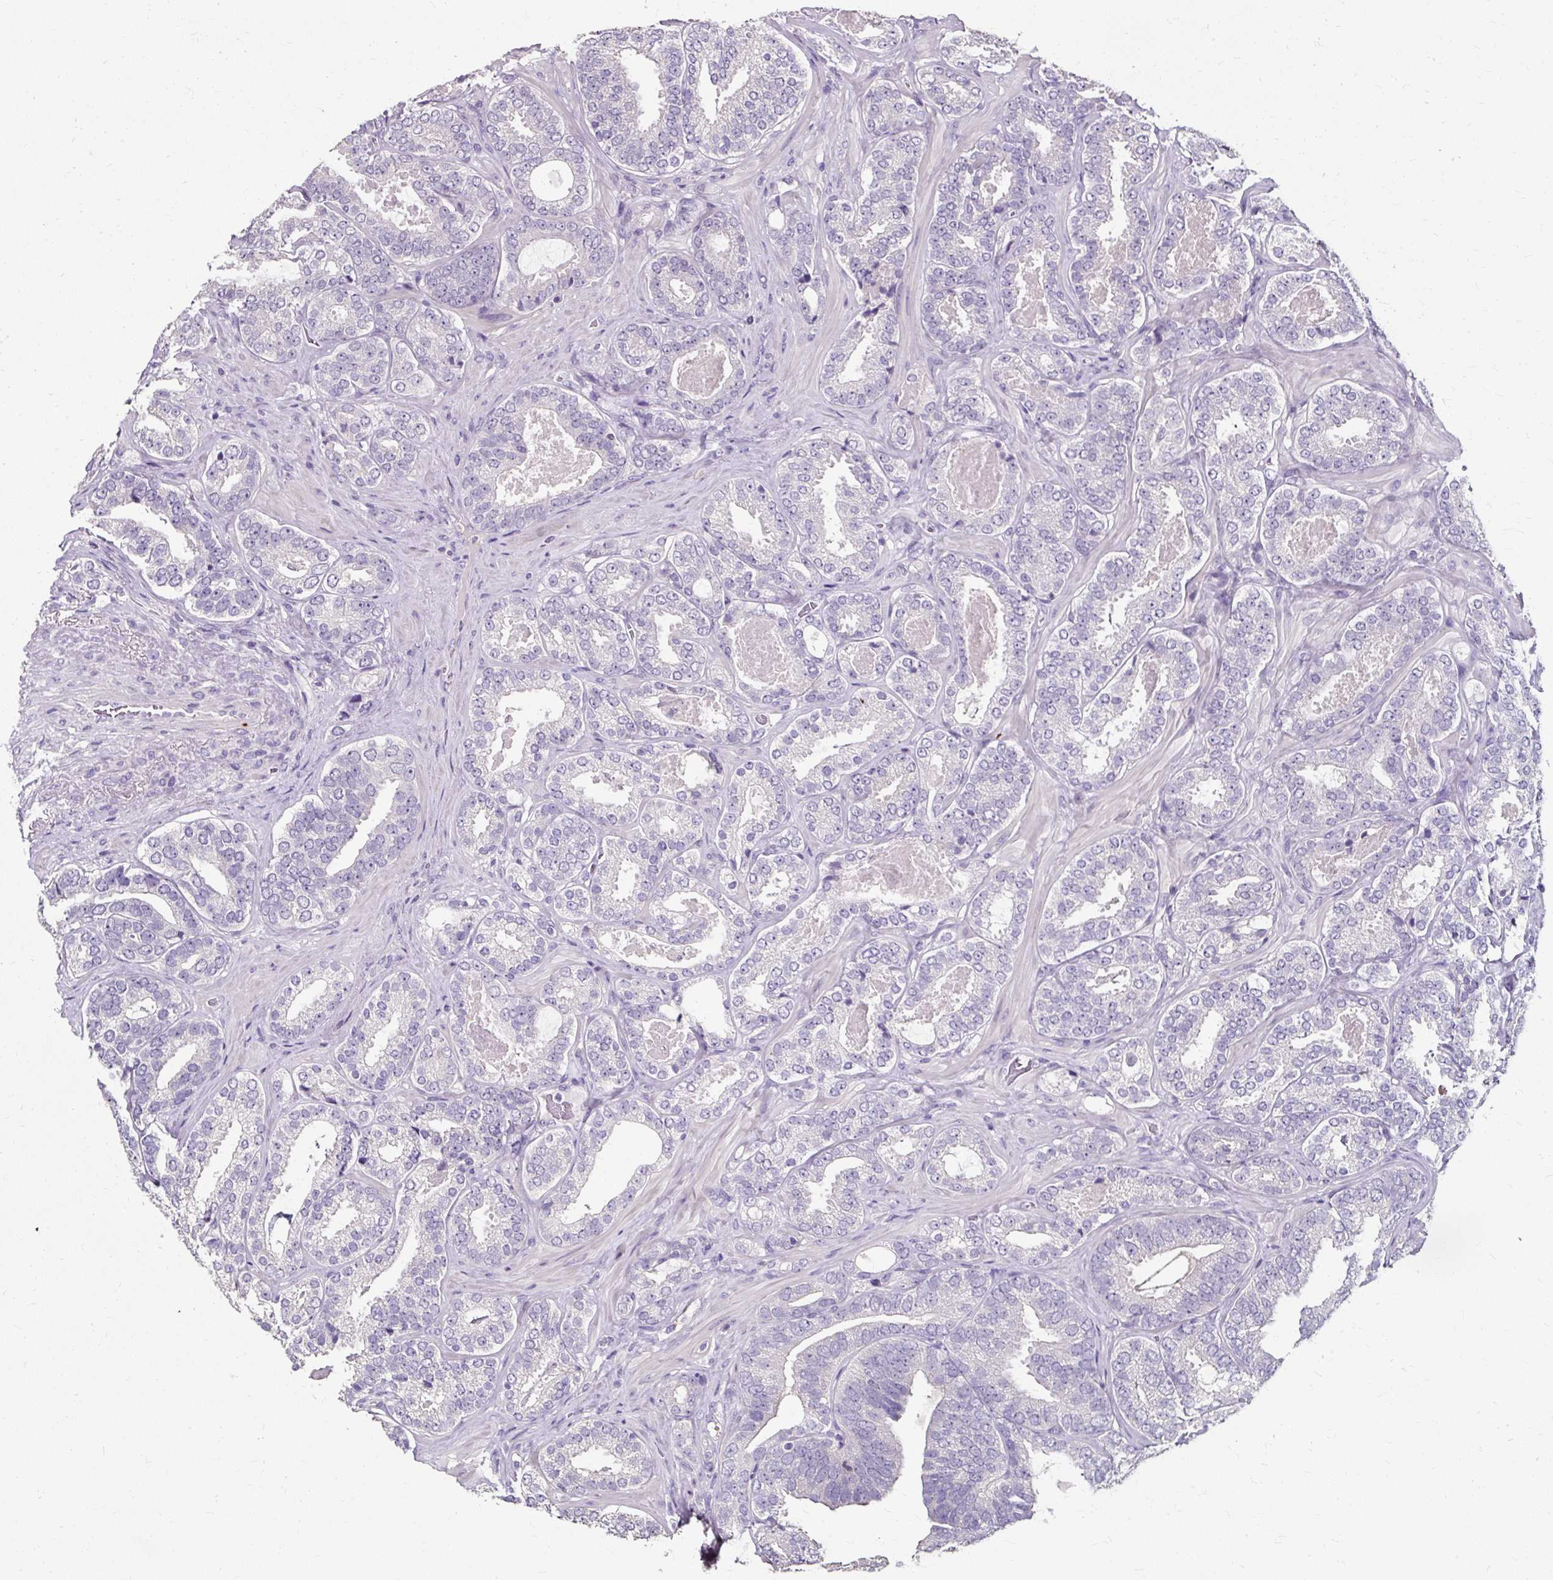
{"staining": {"intensity": "negative", "quantity": "none", "location": "none"}, "tissue": "prostate cancer", "cell_type": "Tumor cells", "image_type": "cancer", "snomed": [{"axis": "morphology", "description": "Adenocarcinoma, High grade"}, {"axis": "topography", "description": "Prostate"}], "caption": "IHC of prostate adenocarcinoma (high-grade) displays no expression in tumor cells.", "gene": "KLHL24", "patient": {"sex": "male", "age": 65}}